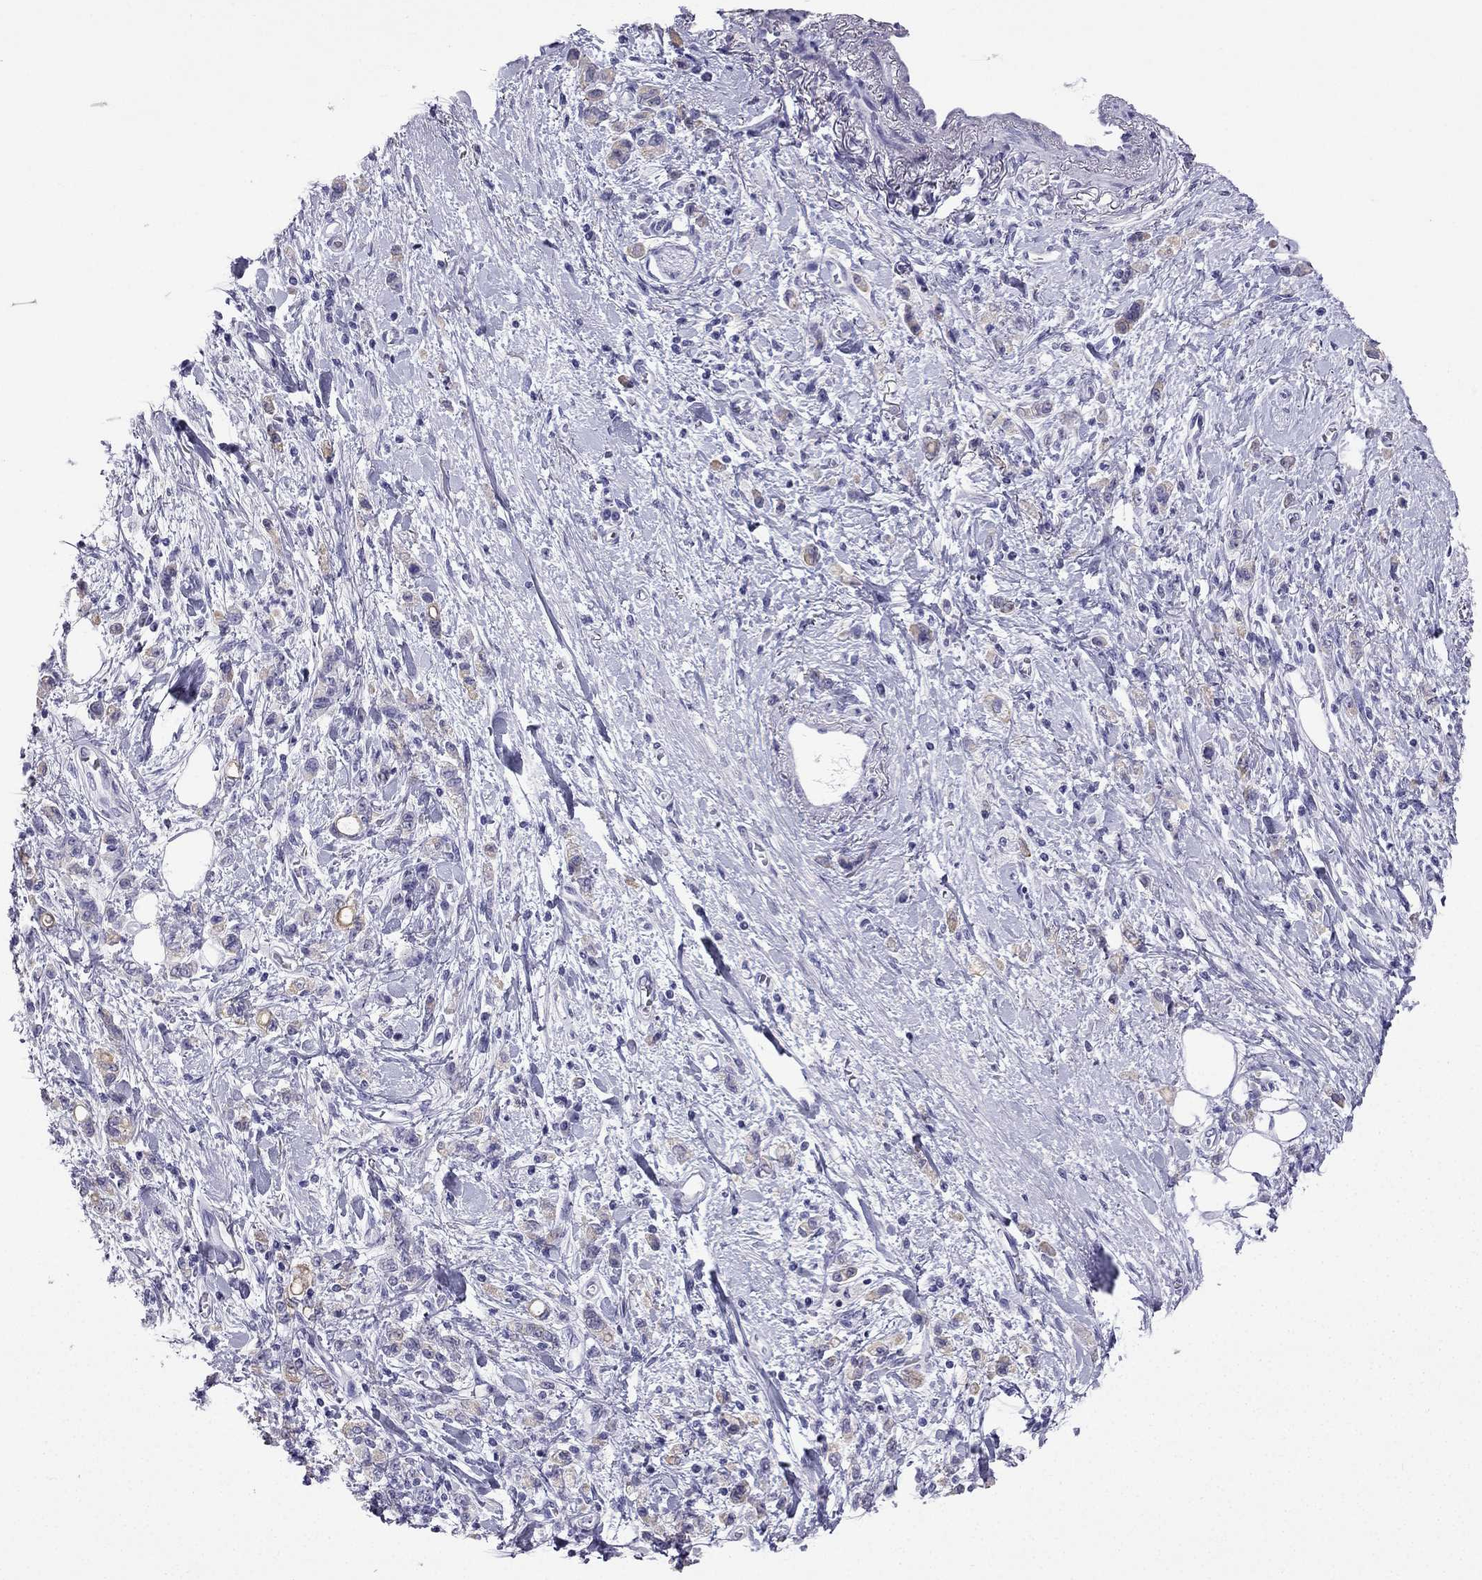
{"staining": {"intensity": "weak", "quantity": "<25%", "location": "cytoplasmic/membranous"}, "tissue": "stomach cancer", "cell_type": "Tumor cells", "image_type": "cancer", "snomed": [{"axis": "morphology", "description": "Adenocarcinoma, NOS"}, {"axis": "topography", "description": "Stomach"}], "caption": "Immunohistochemistry (IHC) of human stomach cancer displays no positivity in tumor cells.", "gene": "GJA8", "patient": {"sex": "male", "age": 77}}